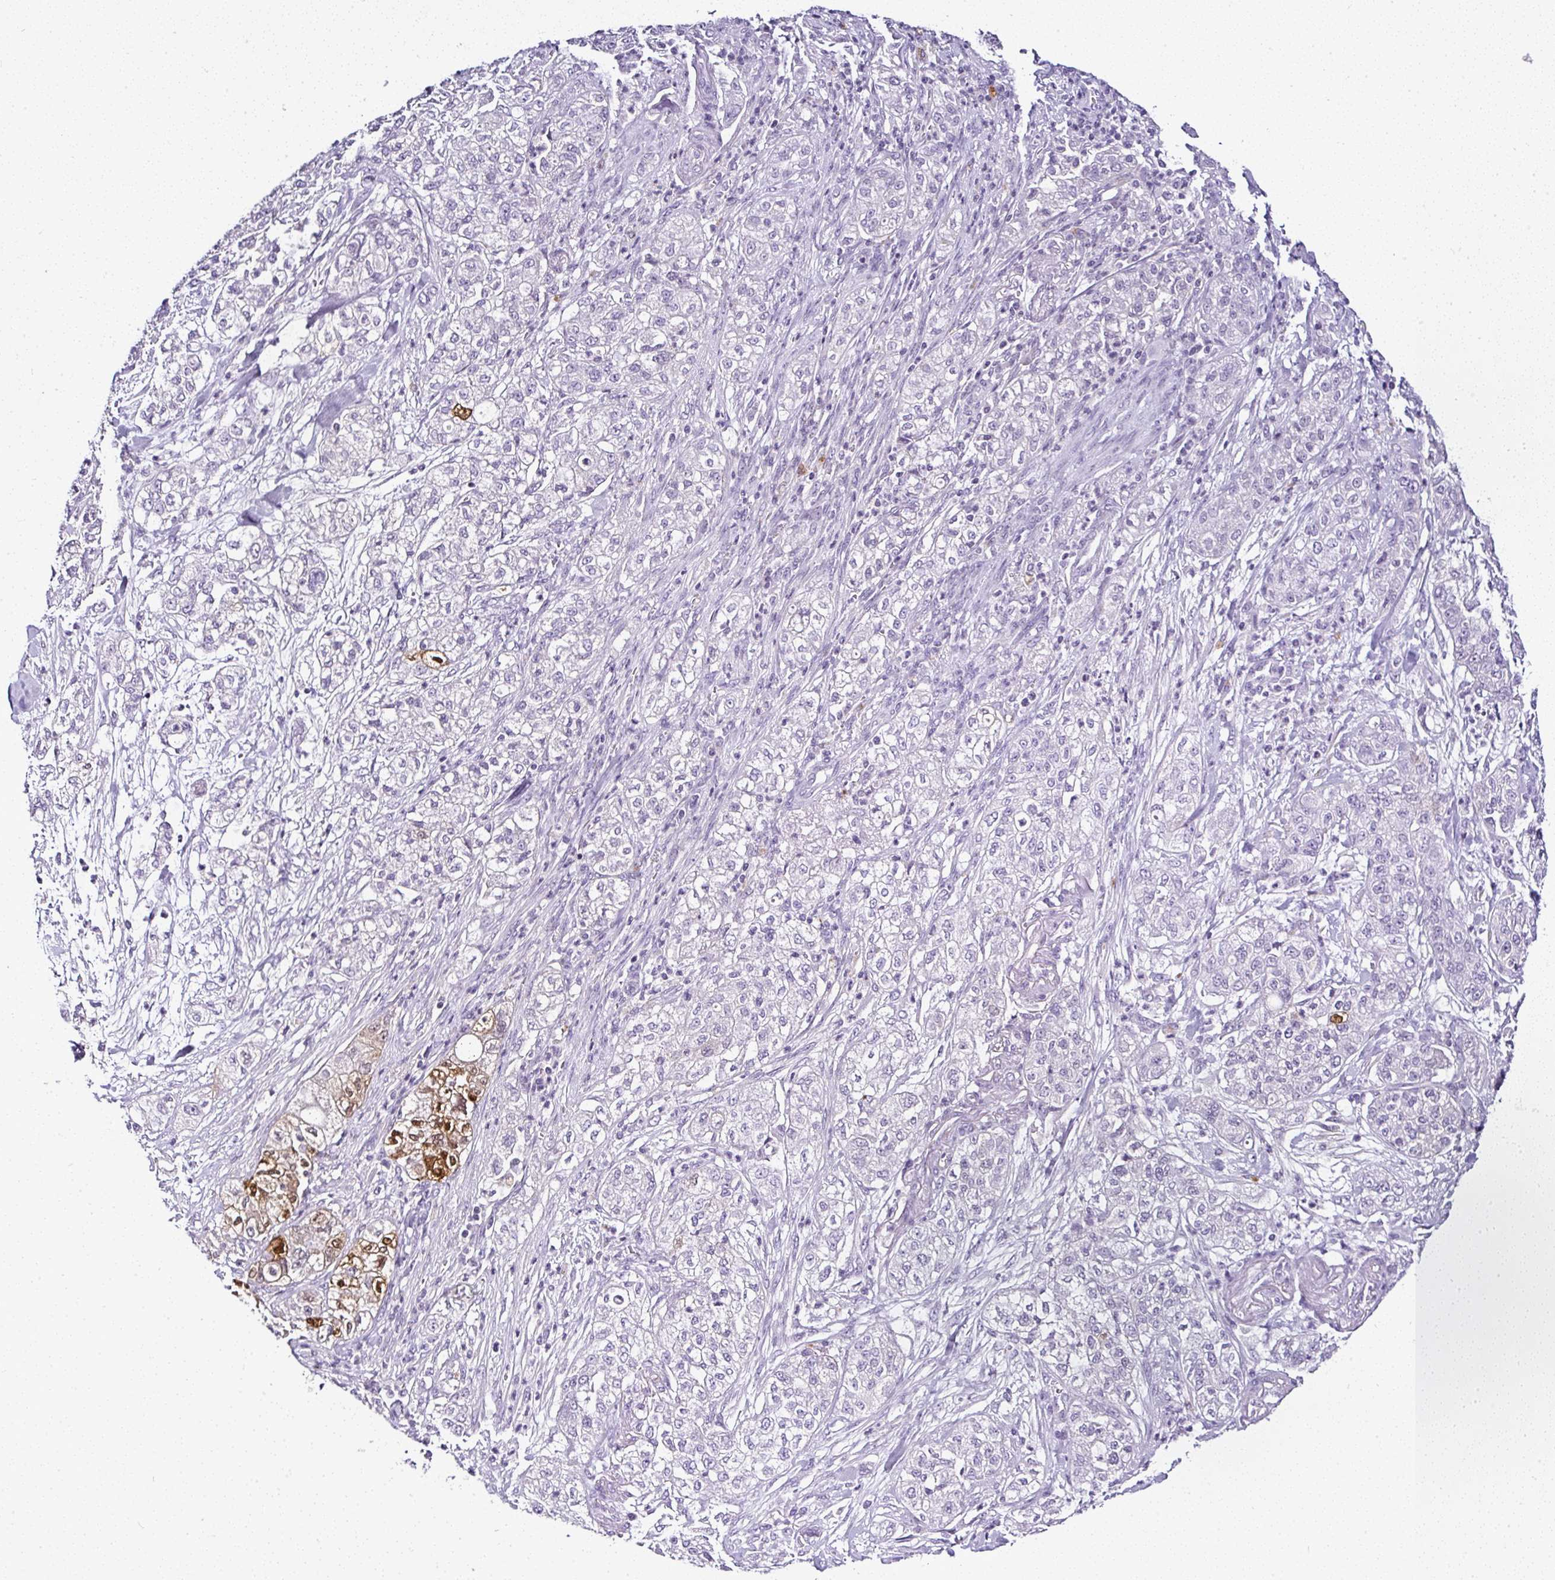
{"staining": {"intensity": "negative", "quantity": "none", "location": "none"}, "tissue": "pancreatic cancer", "cell_type": "Tumor cells", "image_type": "cancer", "snomed": [{"axis": "morphology", "description": "Adenocarcinoma, NOS"}, {"axis": "topography", "description": "Pancreas"}], "caption": "Pancreatic cancer stained for a protein using immunohistochemistry displays no expression tumor cells.", "gene": "SERPINB3", "patient": {"sex": "female", "age": 78}}